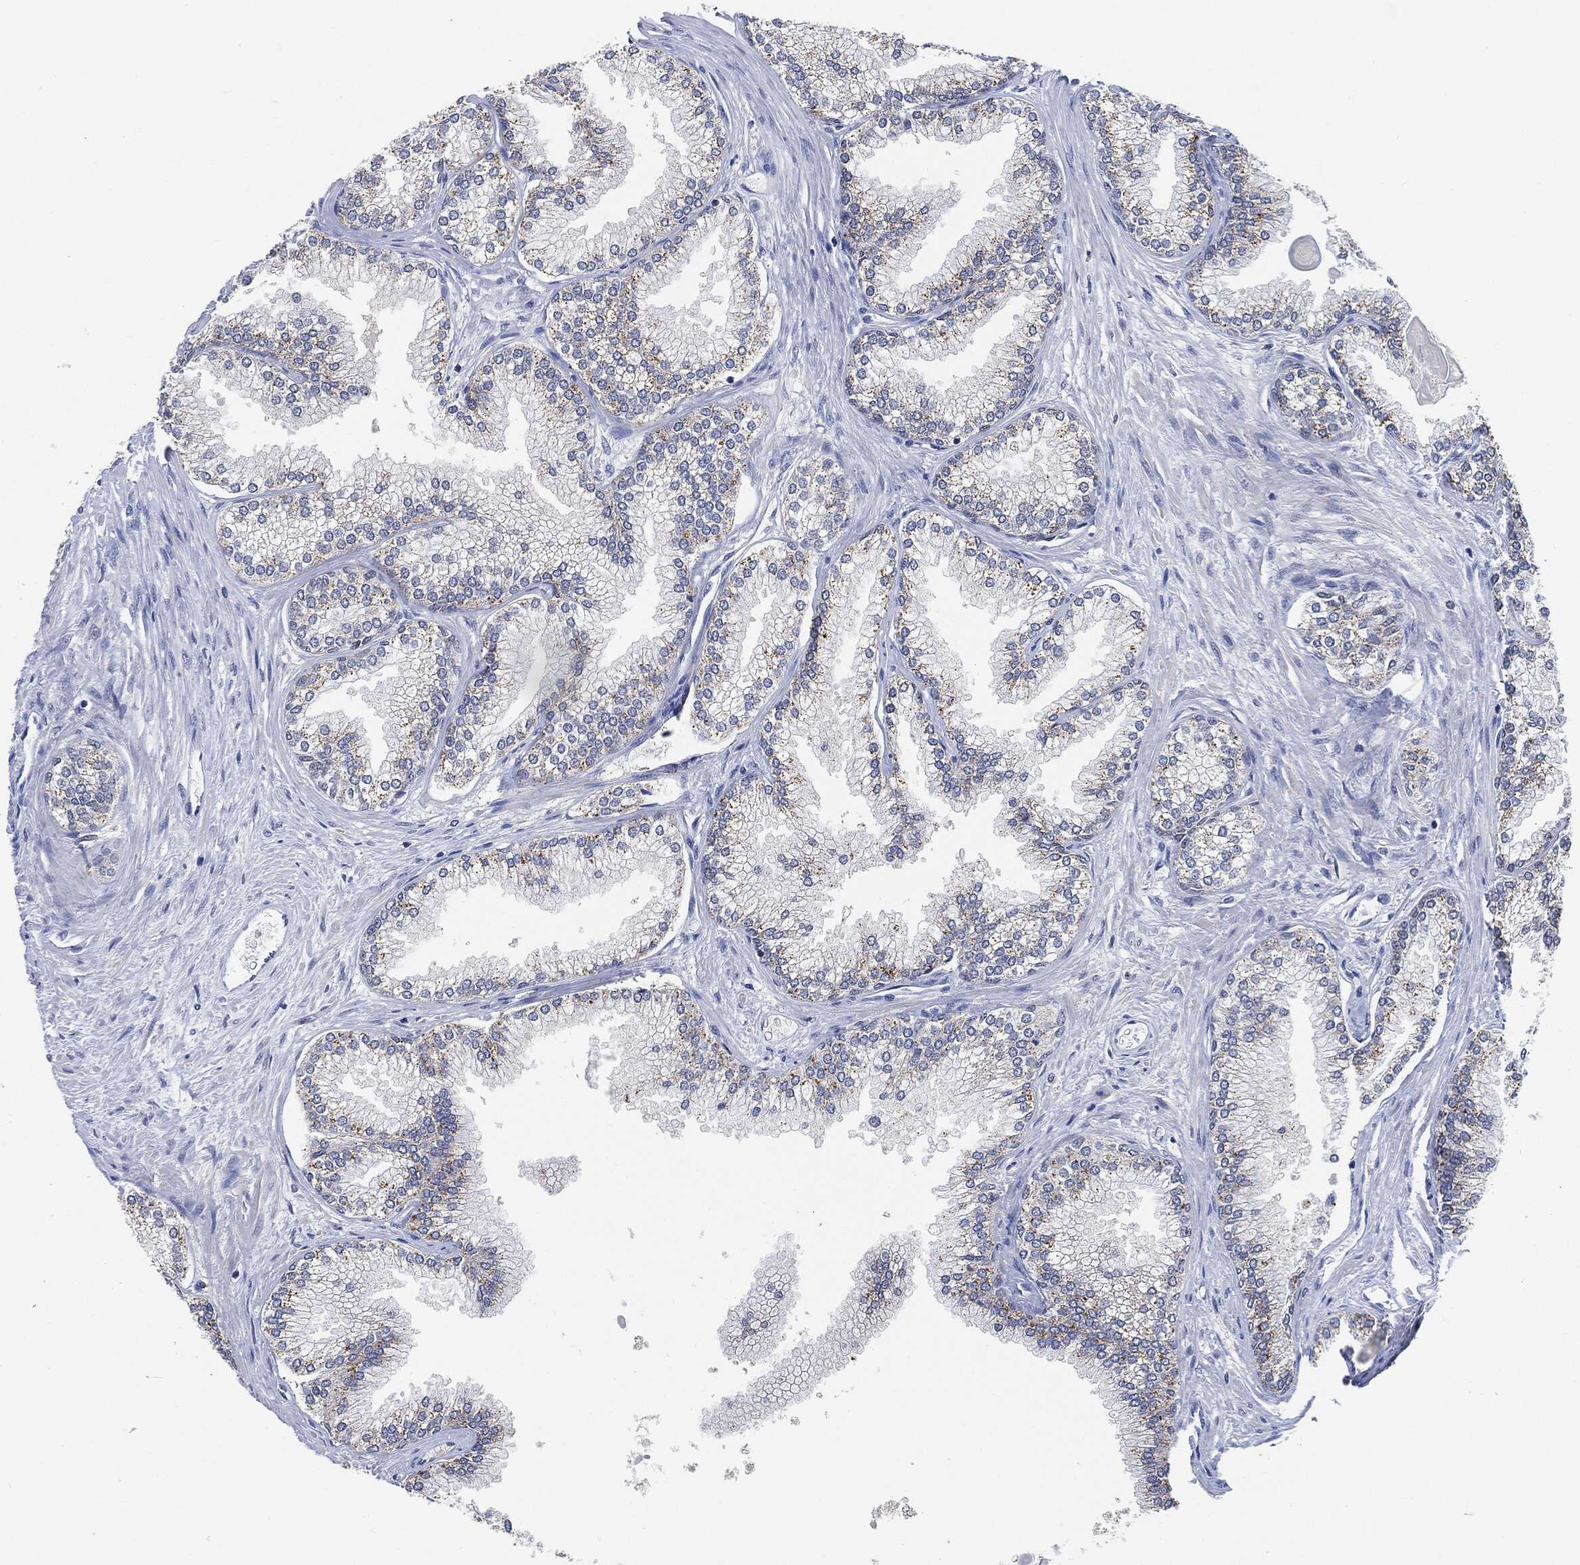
{"staining": {"intensity": "strong", "quantity": "<25%", "location": "cytoplasmic/membranous"}, "tissue": "prostate", "cell_type": "Glandular cells", "image_type": "normal", "snomed": [{"axis": "morphology", "description": "Normal tissue, NOS"}, {"axis": "topography", "description": "Prostate"}], "caption": "This histopathology image shows IHC staining of normal human prostate, with medium strong cytoplasmic/membranous staining in approximately <25% of glandular cells.", "gene": "VSIG4", "patient": {"sex": "male", "age": 72}}